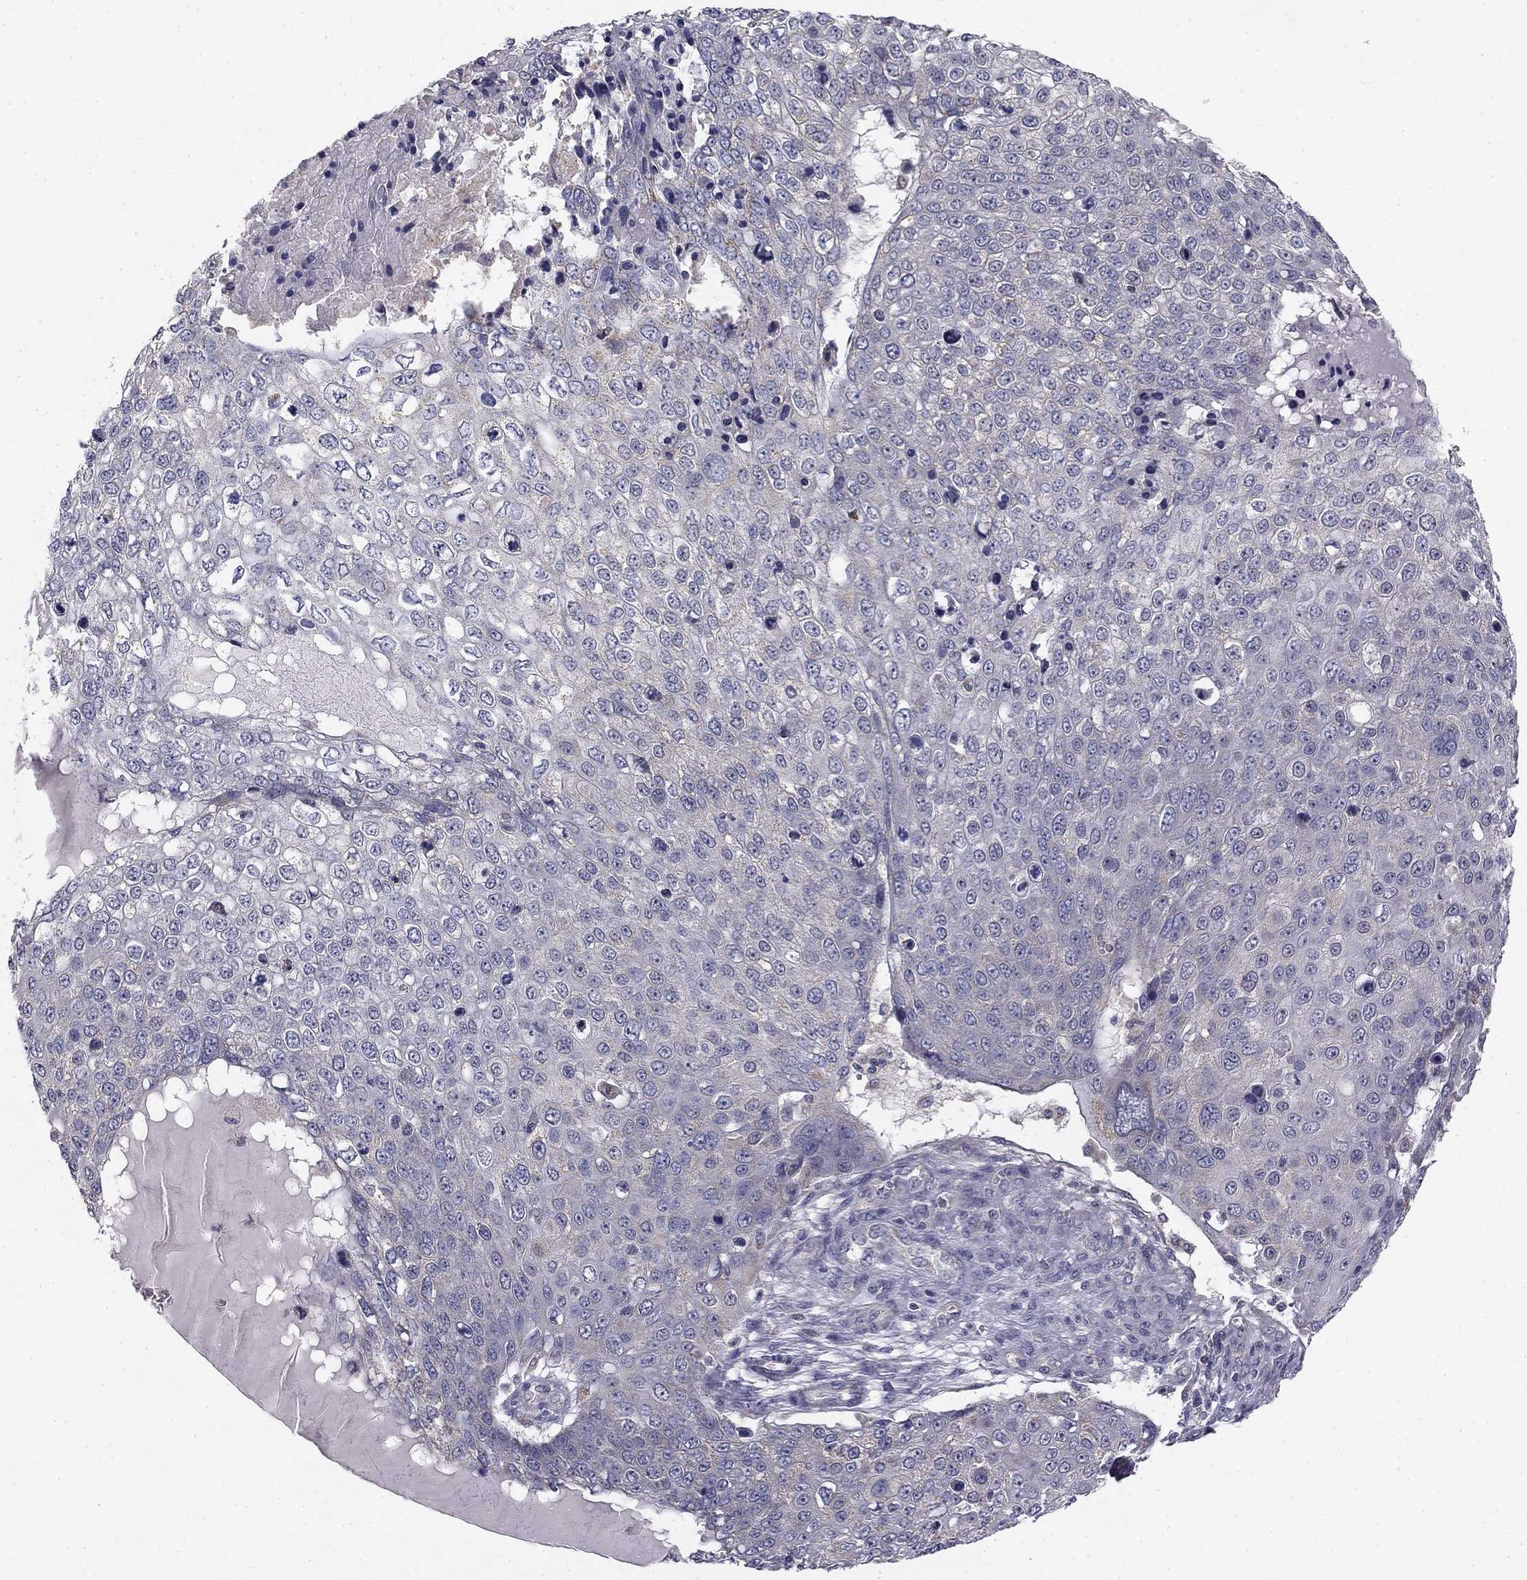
{"staining": {"intensity": "negative", "quantity": "none", "location": "none"}, "tissue": "skin cancer", "cell_type": "Tumor cells", "image_type": "cancer", "snomed": [{"axis": "morphology", "description": "Squamous cell carcinoma, NOS"}, {"axis": "topography", "description": "Skin"}], "caption": "The IHC histopathology image has no significant expression in tumor cells of skin cancer tissue.", "gene": "SLC2A9", "patient": {"sex": "male", "age": 71}}